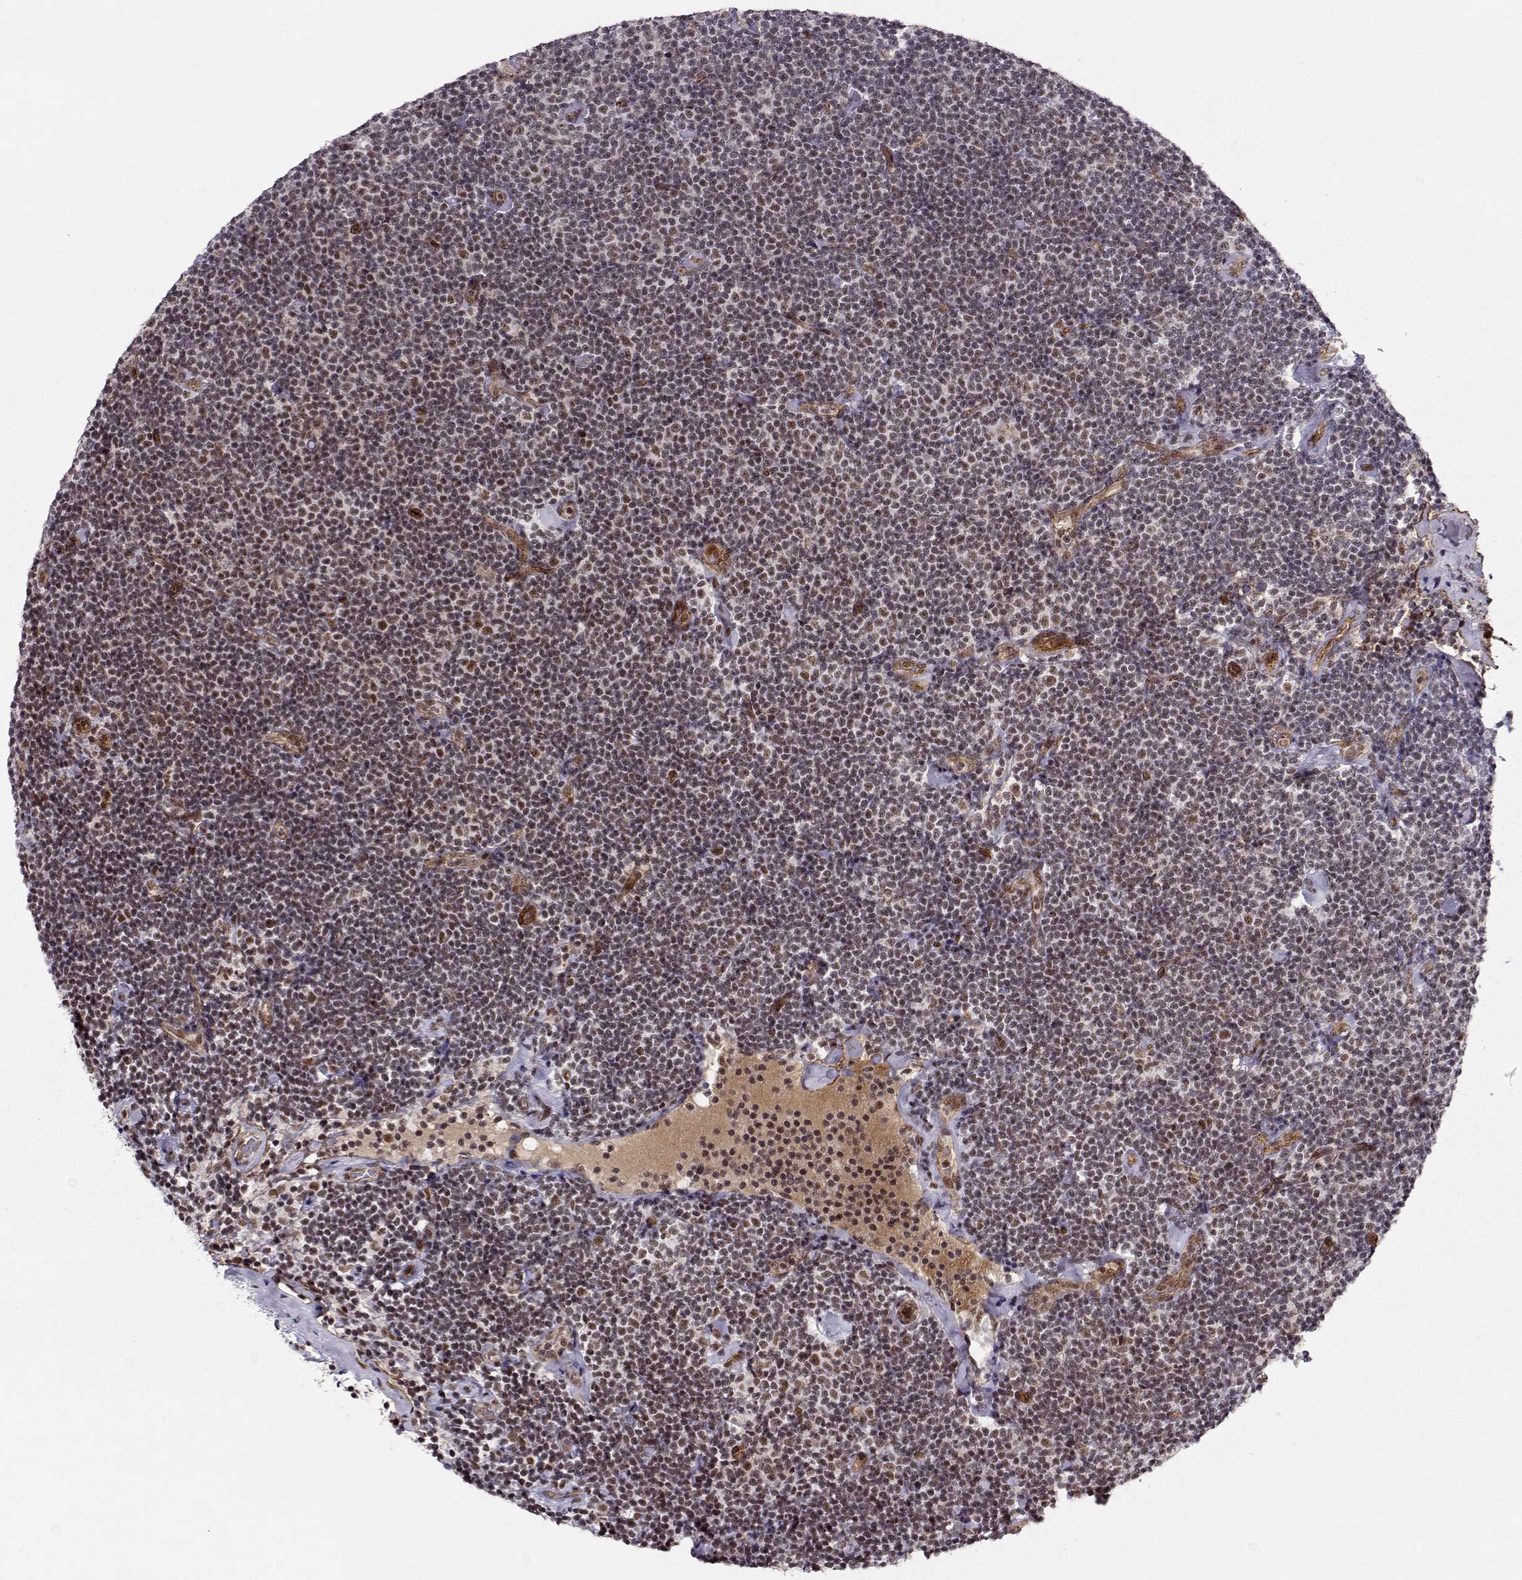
{"staining": {"intensity": "weak", "quantity": "25%-75%", "location": "cytoplasmic/membranous,nuclear"}, "tissue": "lymphoma", "cell_type": "Tumor cells", "image_type": "cancer", "snomed": [{"axis": "morphology", "description": "Malignant lymphoma, non-Hodgkin's type, Low grade"}, {"axis": "topography", "description": "Lymph node"}], "caption": "Protein staining of malignant lymphoma, non-Hodgkin's type (low-grade) tissue displays weak cytoplasmic/membranous and nuclear expression in approximately 25%-75% of tumor cells. The protein is shown in brown color, while the nuclei are stained blue.", "gene": "CIR1", "patient": {"sex": "male", "age": 81}}